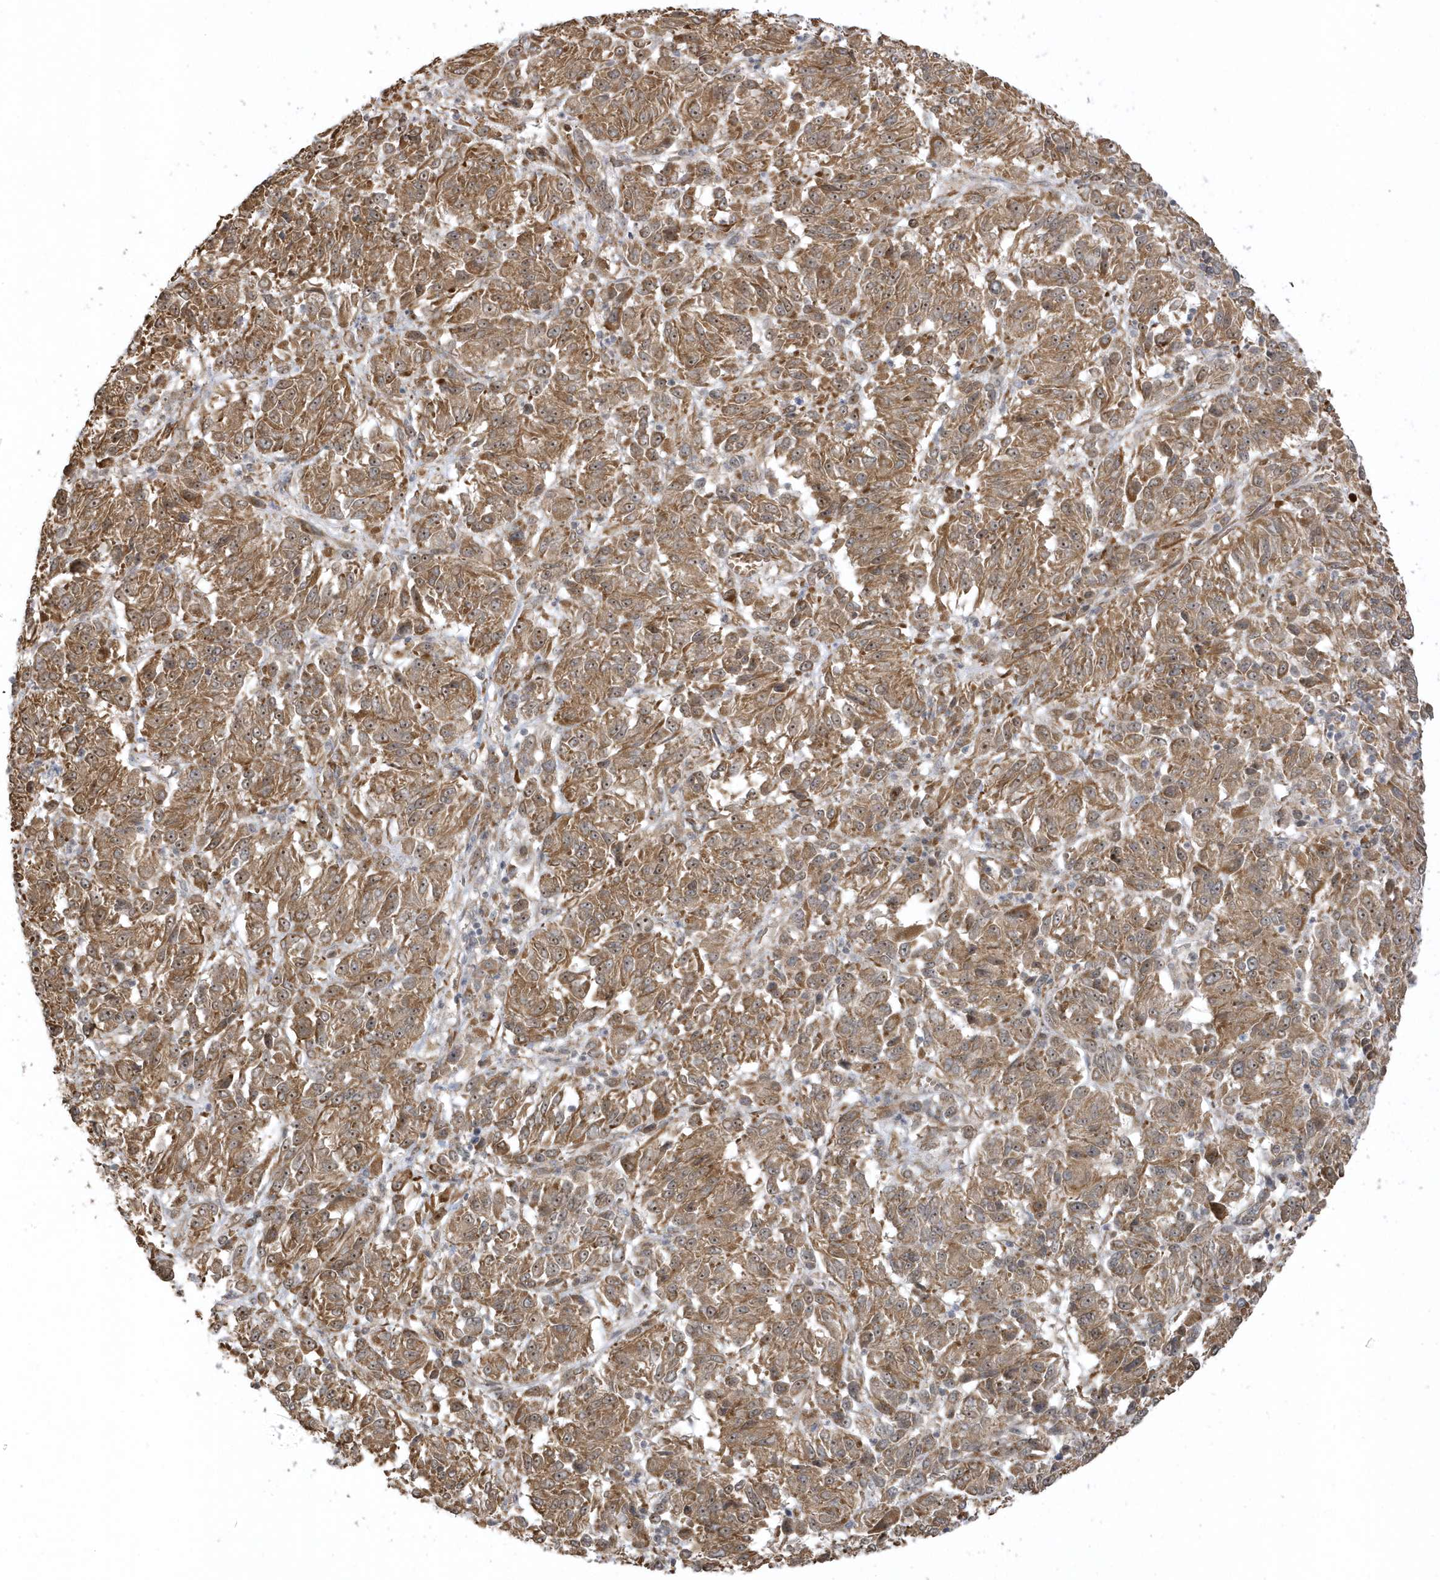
{"staining": {"intensity": "moderate", "quantity": ">75%", "location": "cytoplasmic/membranous"}, "tissue": "melanoma", "cell_type": "Tumor cells", "image_type": "cancer", "snomed": [{"axis": "morphology", "description": "Malignant melanoma, Metastatic site"}, {"axis": "topography", "description": "Lung"}], "caption": "Brown immunohistochemical staining in human malignant melanoma (metastatic site) shows moderate cytoplasmic/membranous staining in approximately >75% of tumor cells.", "gene": "ECM2", "patient": {"sex": "male", "age": 64}}